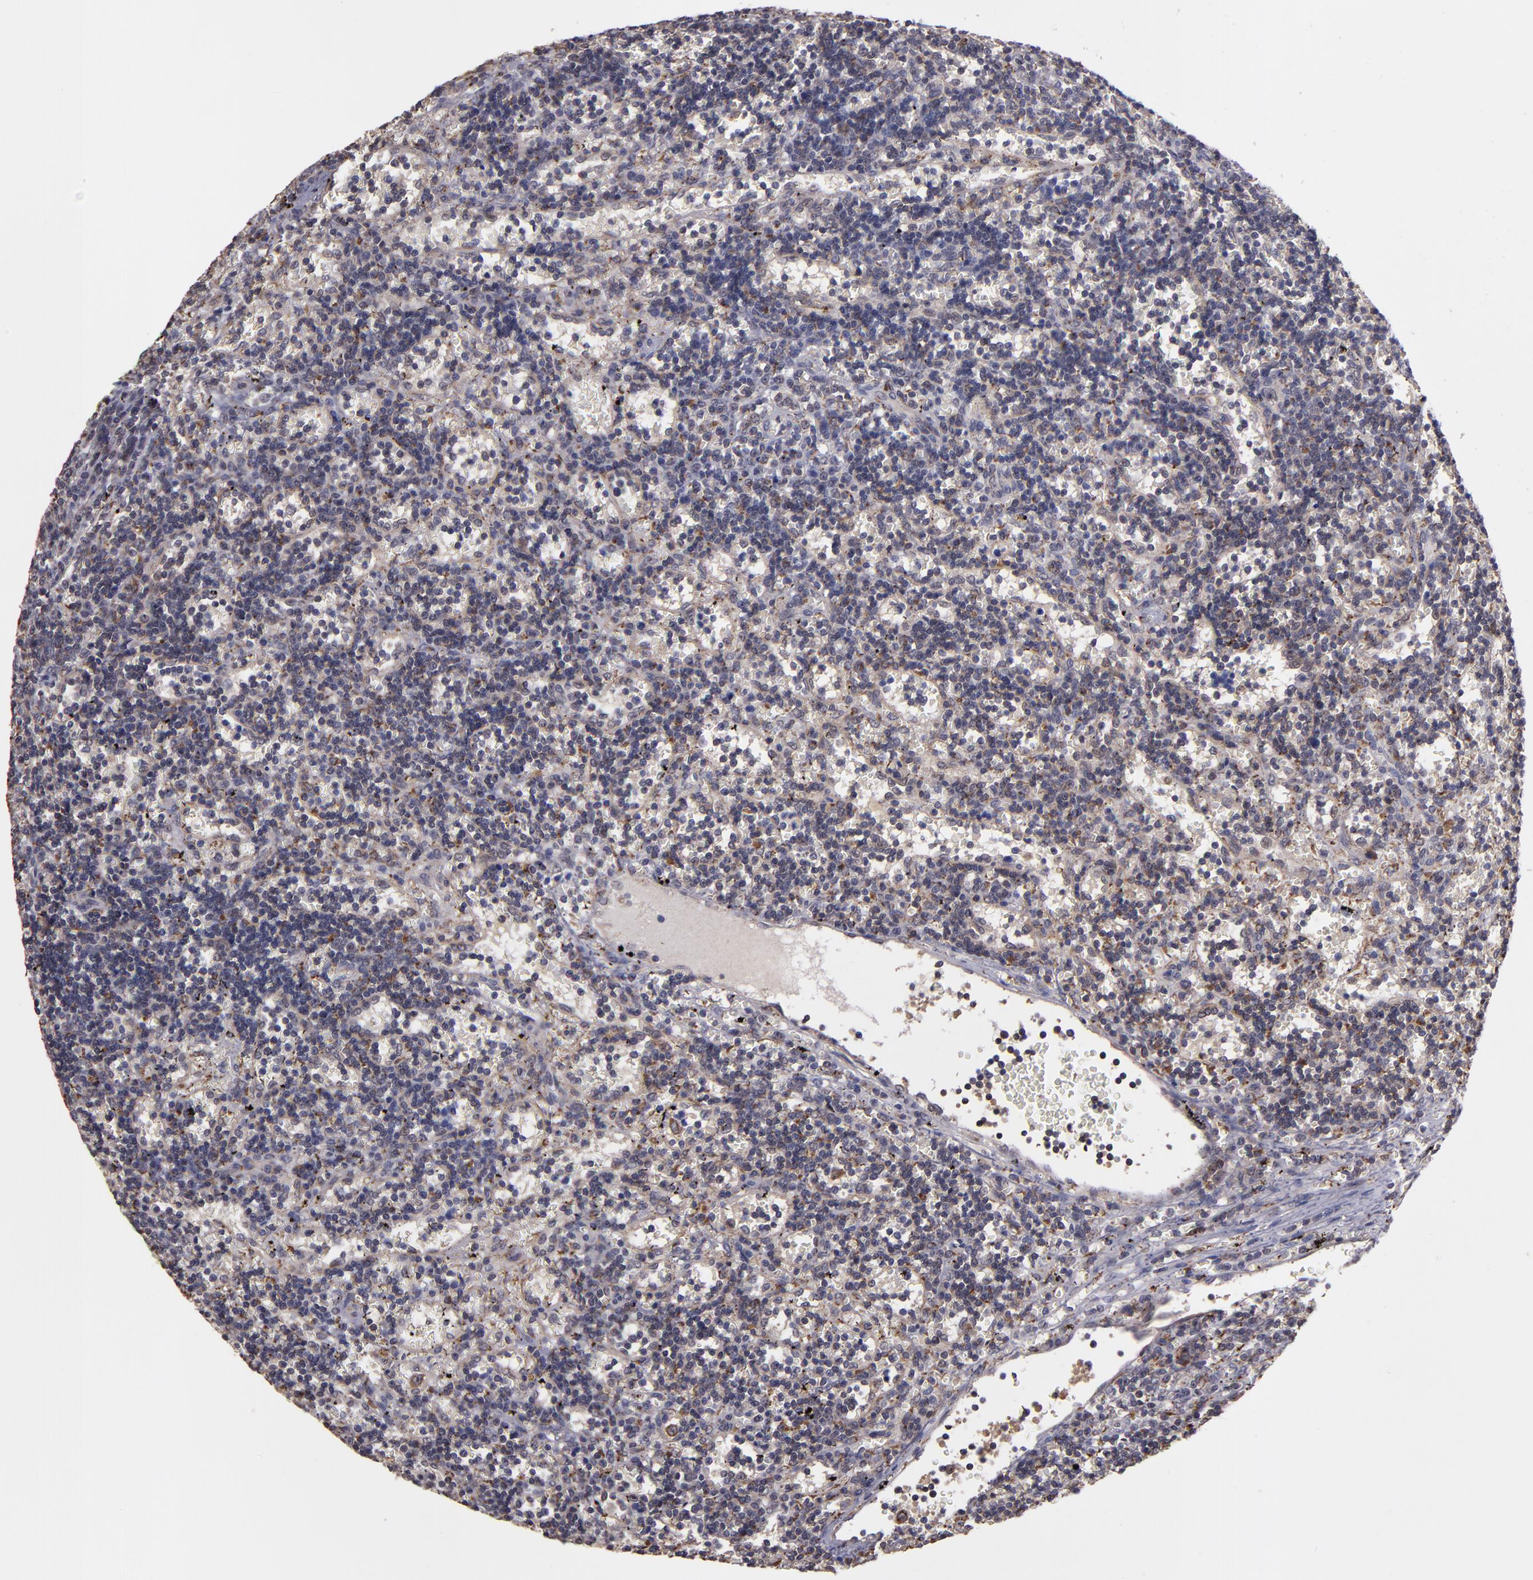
{"staining": {"intensity": "weak", "quantity": "25%-75%", "location": "cytoplasmic/membranous,nuclear"}, "tissue": "lymphoma", "cell_type": "Tumor cells", "image_type": "cancer", "snomed": [{"axis": "morphology", "description": "Malignant lymphoma, non-Hodgkin's type, Low grade"}, {"axis": "topography", "description": "Spleen"}], "caption": "Lymphoma stained for a protein displays weak cytoplasmic/membranous and nuclear positivity in tumor cells.", "gene": "SIPA1L1", "patient": {"sex": "male", "age": 60}}